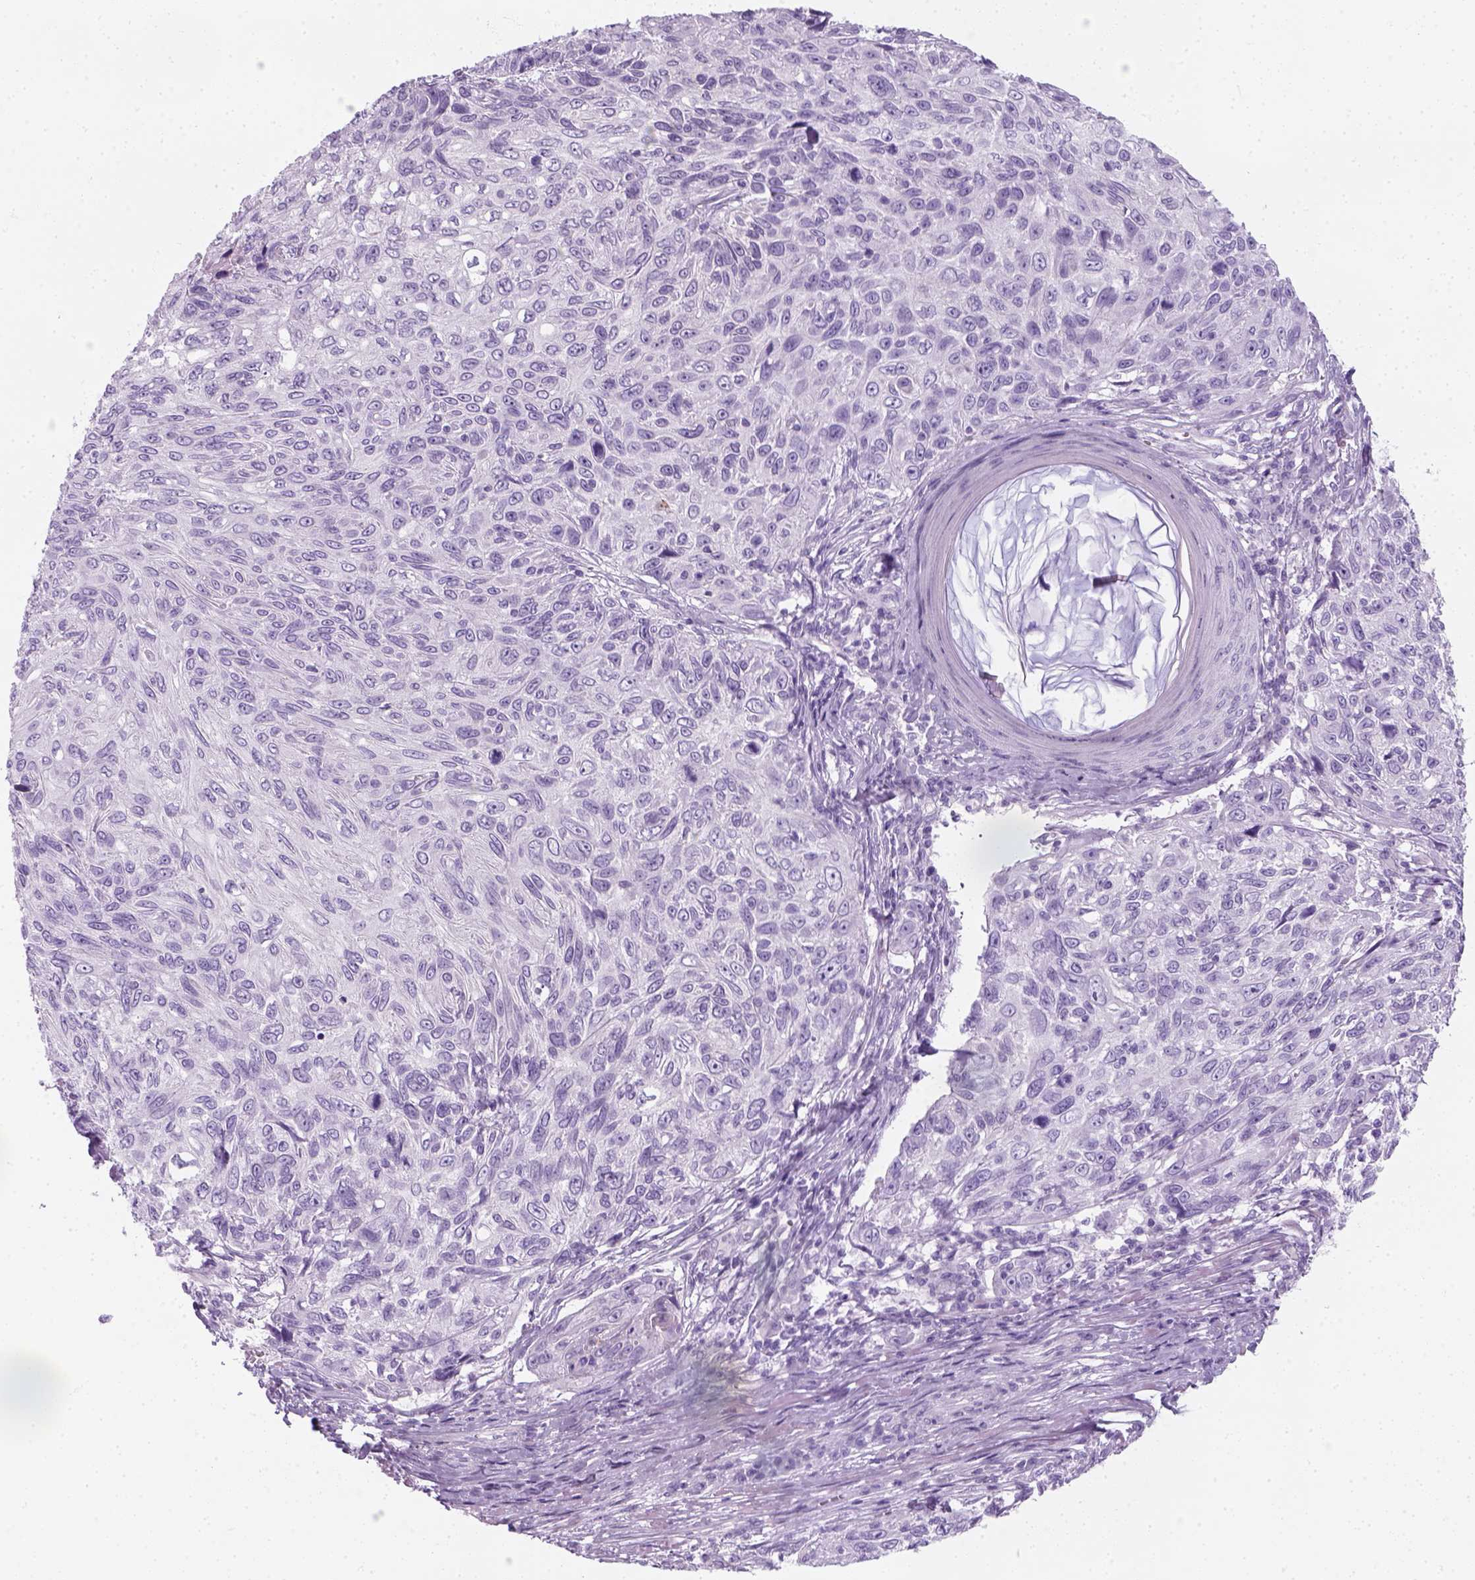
{"staining": {"intensity": "negative", "quantity": "none", "location": "none"}, "tissue": "skin cancer", "cell_type": "Tumor cells", "image_type": "cancer", "snomed": [{"axis": "morphology", "description": "Squamous cell carcinoma, NOS"}, {"axis": "topography", "description": "Skin"}], "caption": "An image of human skin squamous cell carcinoma is negative for staining in tumor cells.", "gene": "SLC12A5", "patient": {"sex": "male", "age": 92}}